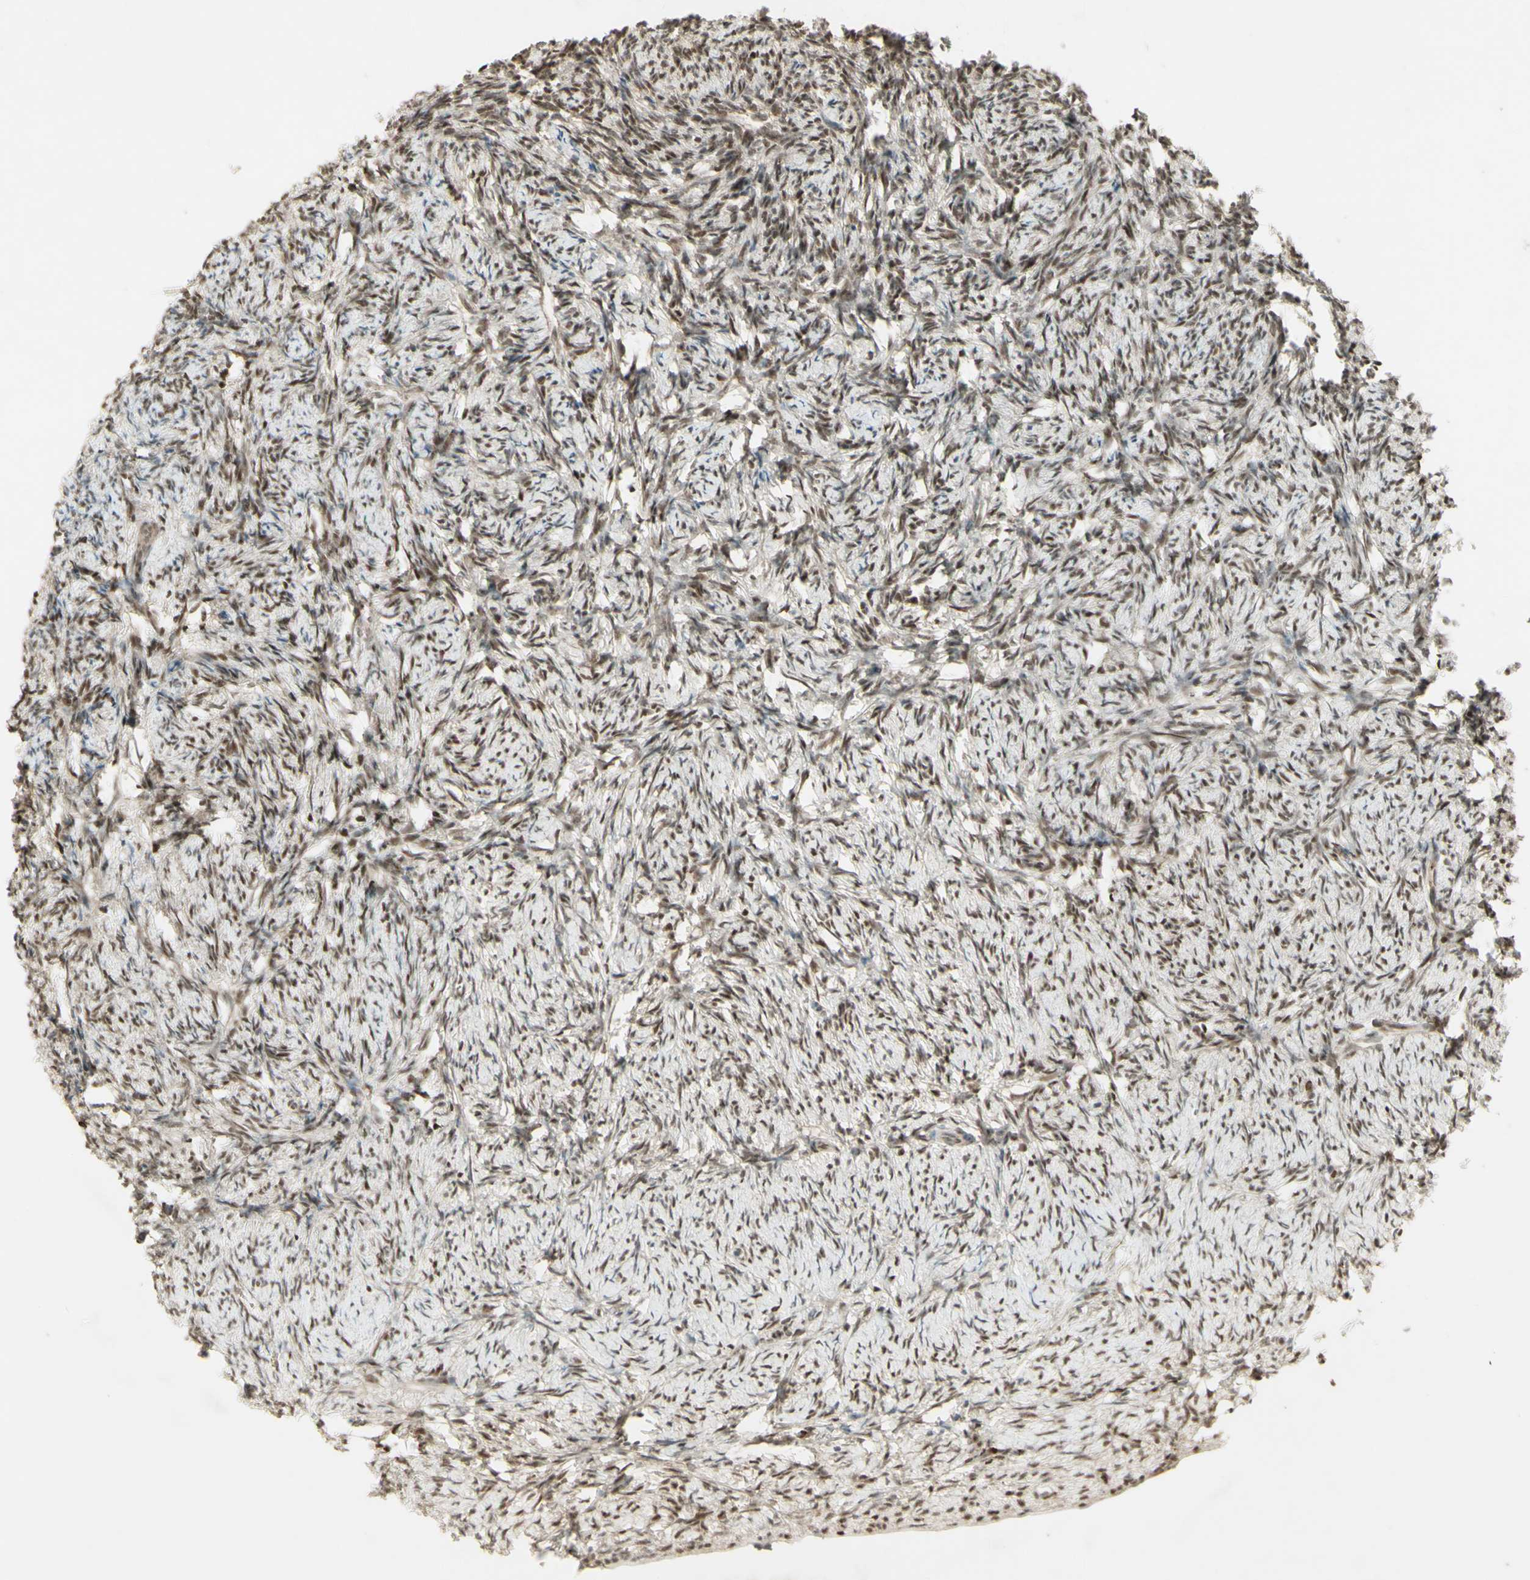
{"staining": {"intensity": "strong", "quantity": ">75%", "location": "cytoplasmic/membranous,nuclear"}, "tissue": "ovary", "cell_type": "Follicle cells", "image_type": "normal", "snomed": [{"axis": "morphology", "description": "Normal tissue, NOS"}, {"axis": "topography", "description": "Ovary"}], "caption": "Ovary was stained to show a protein in brown. There is high levels of strong cytoplasmic/membranous,nuclear positivity in approximately >75% of follicle cells.", "gene": "MSH6", "patient": {"sex": "female", "age": 60}}